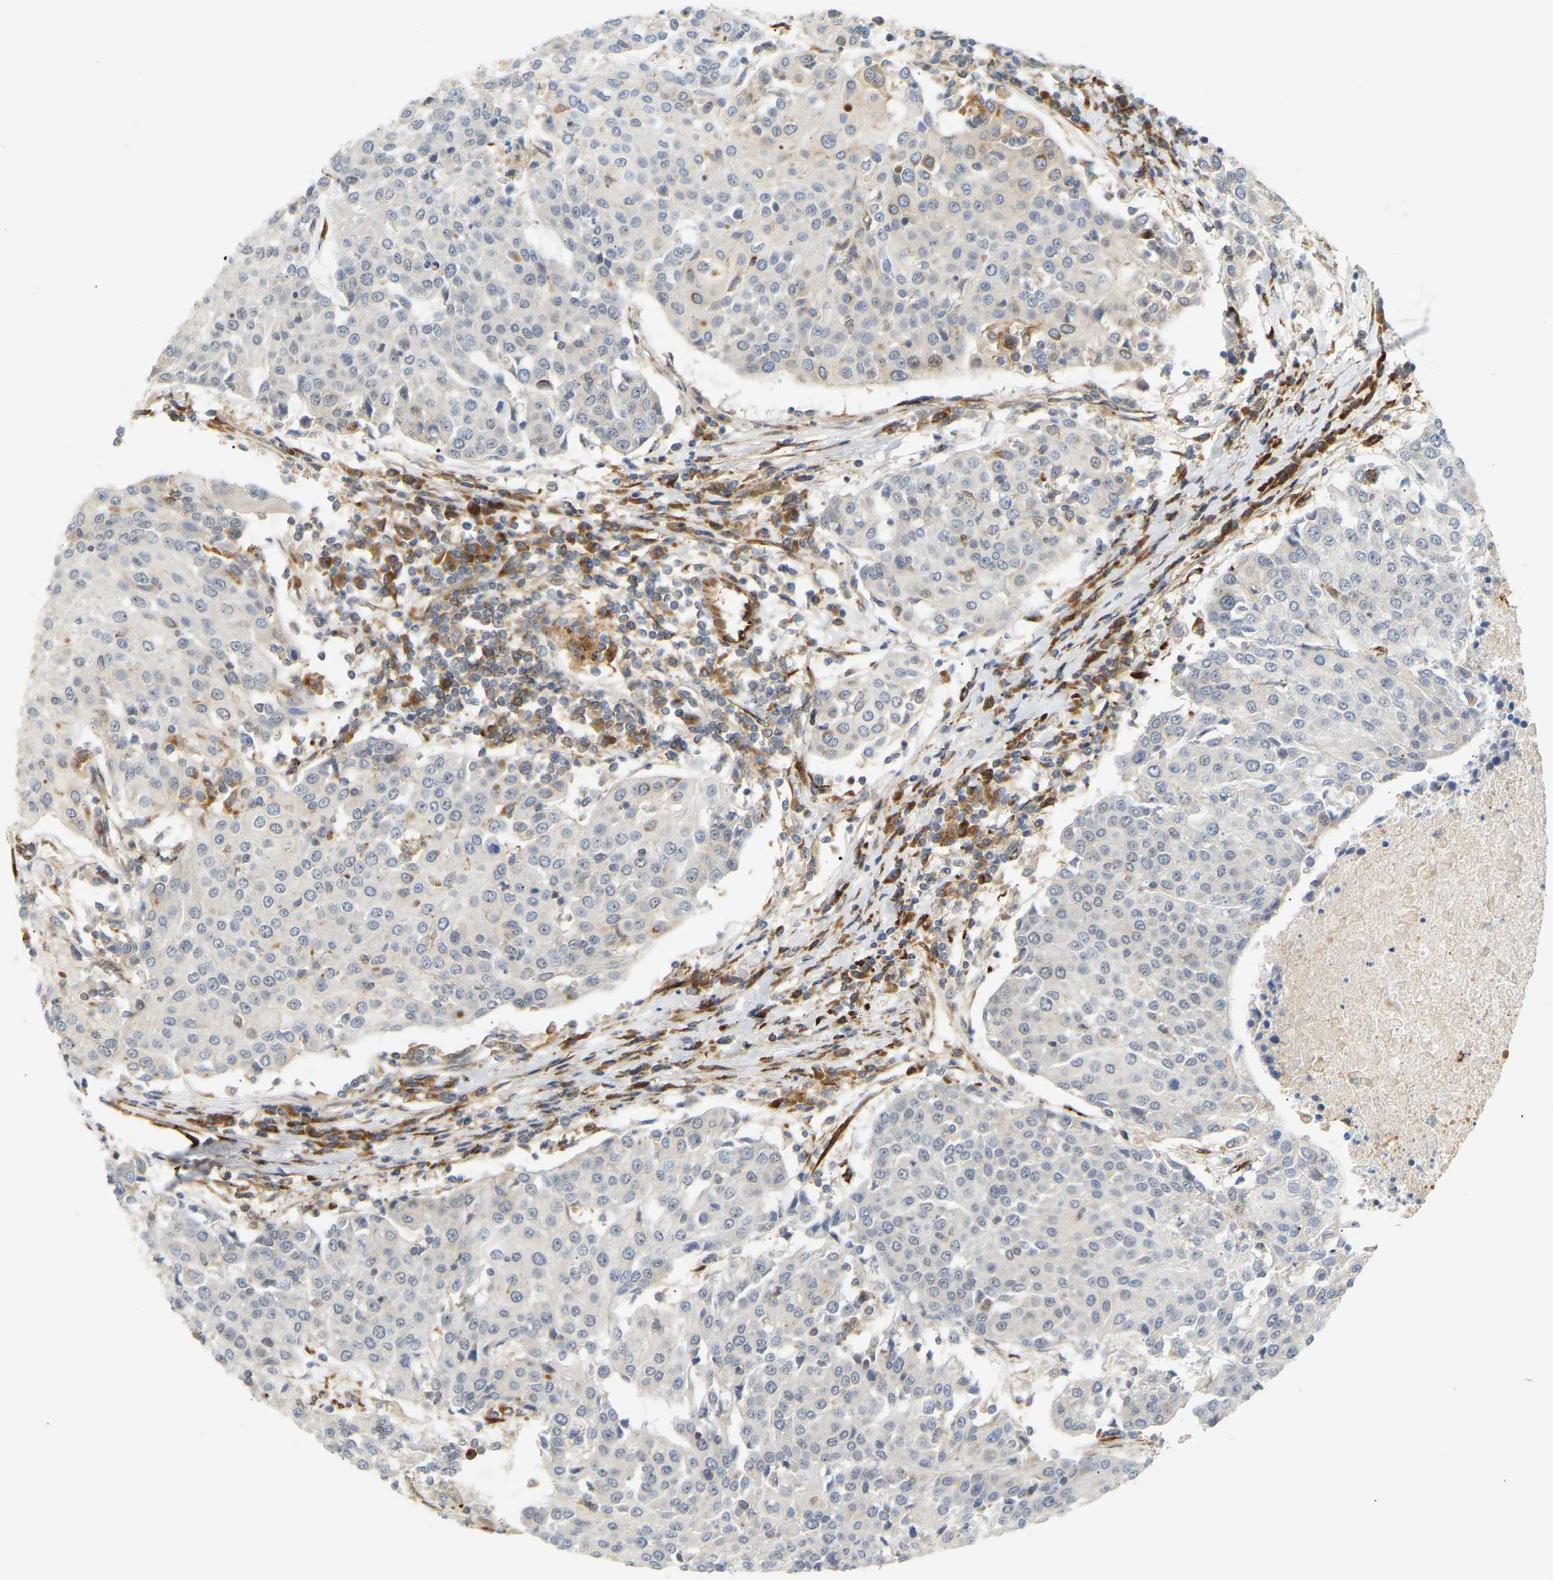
{"staining": {"intensity": "negative", "quantity": "none", "location": "none"}, "tissue": "urothelial cancer", "cell_type": "Tumor cells", "image_type": "cancer", "snomed": [{"axis": "morphology", "description": "Urothelial carcinoma, High grade"}, {"axis": "topography", "description": "Urinary bladder"}], "caption": "Protein analysis of urothelial carcinoma (high-grade) reveals no significant expression in tumor cells. Nuclei are stained in blue.", "gene": "PLCG2", "patient": {"sex": "female", "age": 85}}